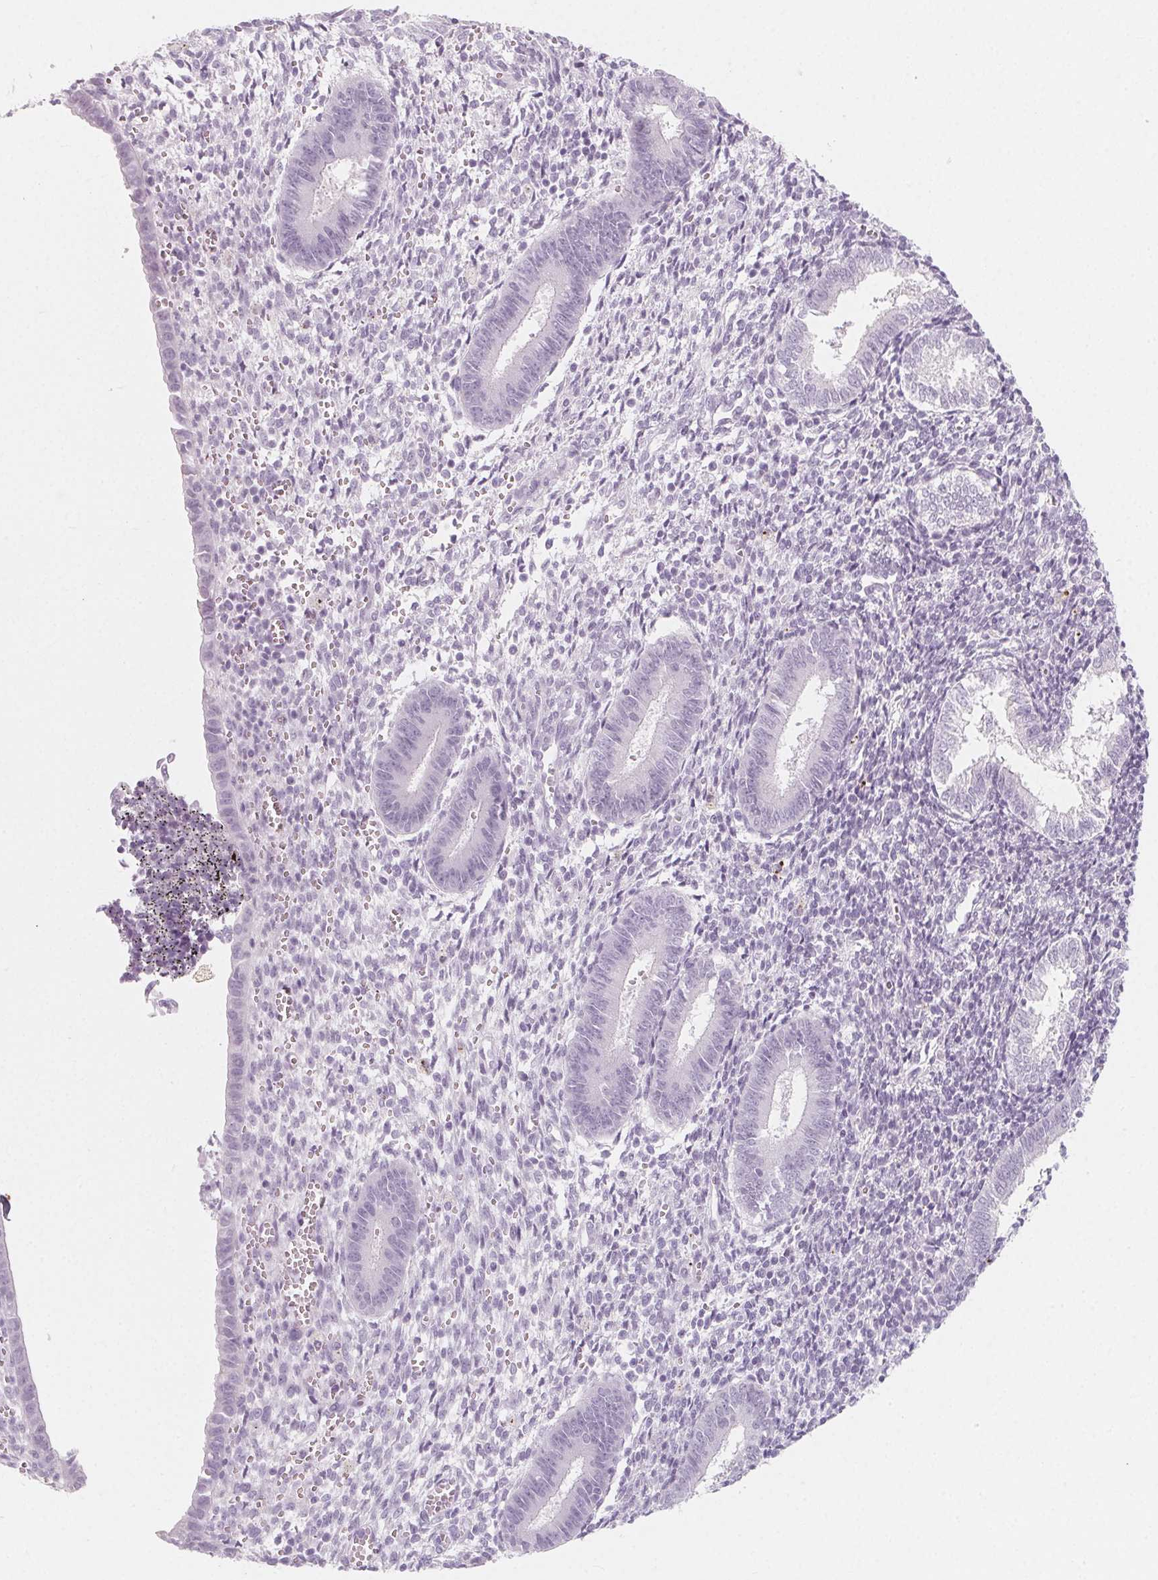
{"staining": {"intensity": "negative", "quantity": "none", "location": "none"}, "tissue": "endometrium", "cell_type": "Cells in endometrial stroma", "image_type": "normal", "snomed": [{"axis": "morphology", "description": "Normal tissue, NOS"}, {"axis": "topography", "description": "Endometrium"}], "caption": "Cells in endometrial stroma show no significant protein positivity in benign endometrium. (DAB IHC, high magnification).", "gene": "SH3GL2", "patient": {"sex": "female", "age": 25}}